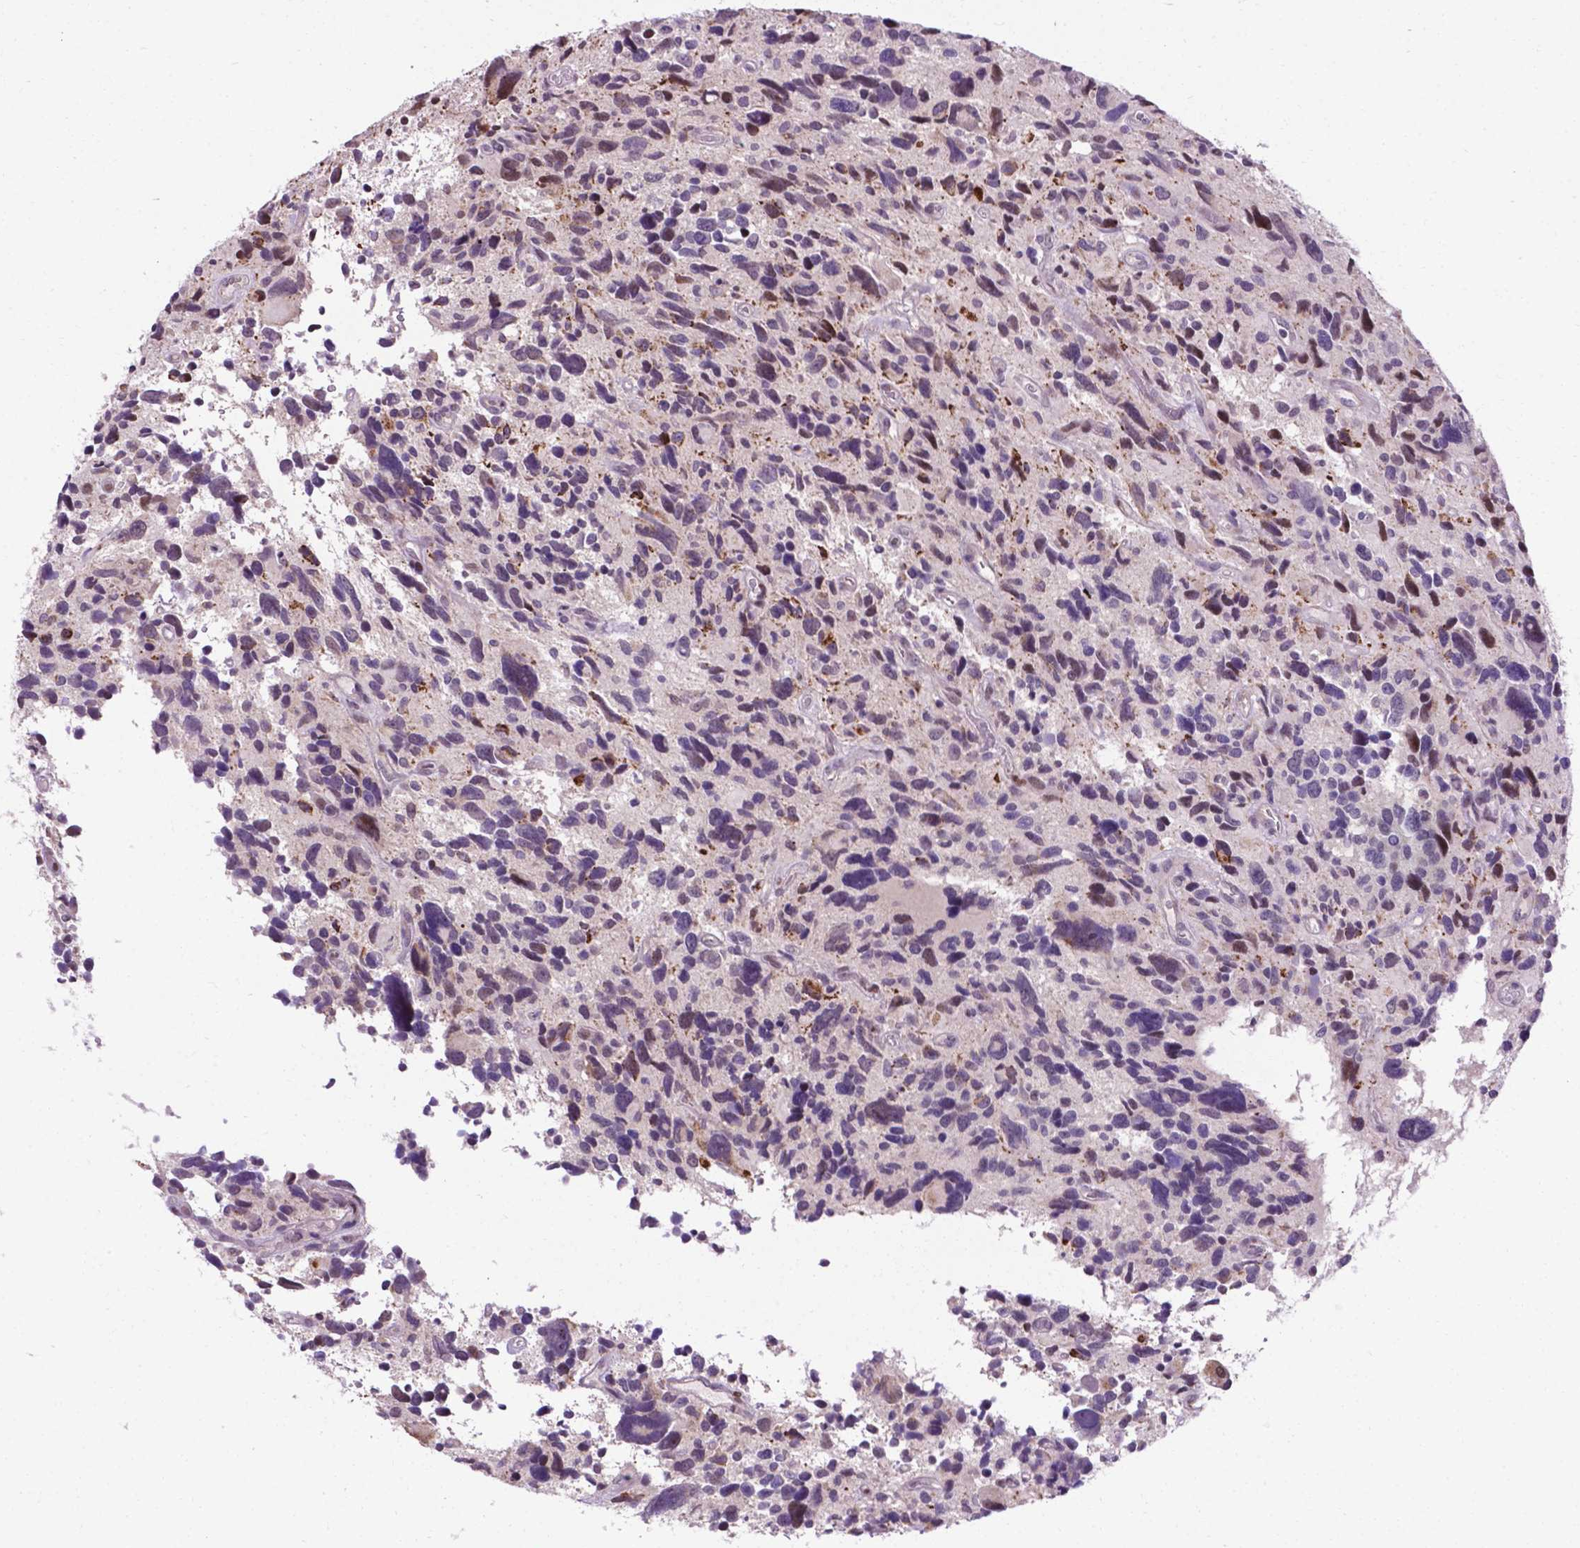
{"staining": {"intensity": "moderate", "quantity": "<25%", "location": "cytoplasmic/membranous"}, "tissue": "glioma", "cell_type": "Tumor cells", "image_type": "cancer", "snomed": [{"axis": "morphology", "description": "Glioma, malignant, High grade"}, {"axis": "topography", "description": "Brain"}], "caption": "Protein analysis of high-grade glioma (malignant) tissue reveals moderate cytoplasmic/membranous expression in approximately <25% of tumor cells.", "gene": "SMAD3", "patient": {"sex": "male", "age": 46}}